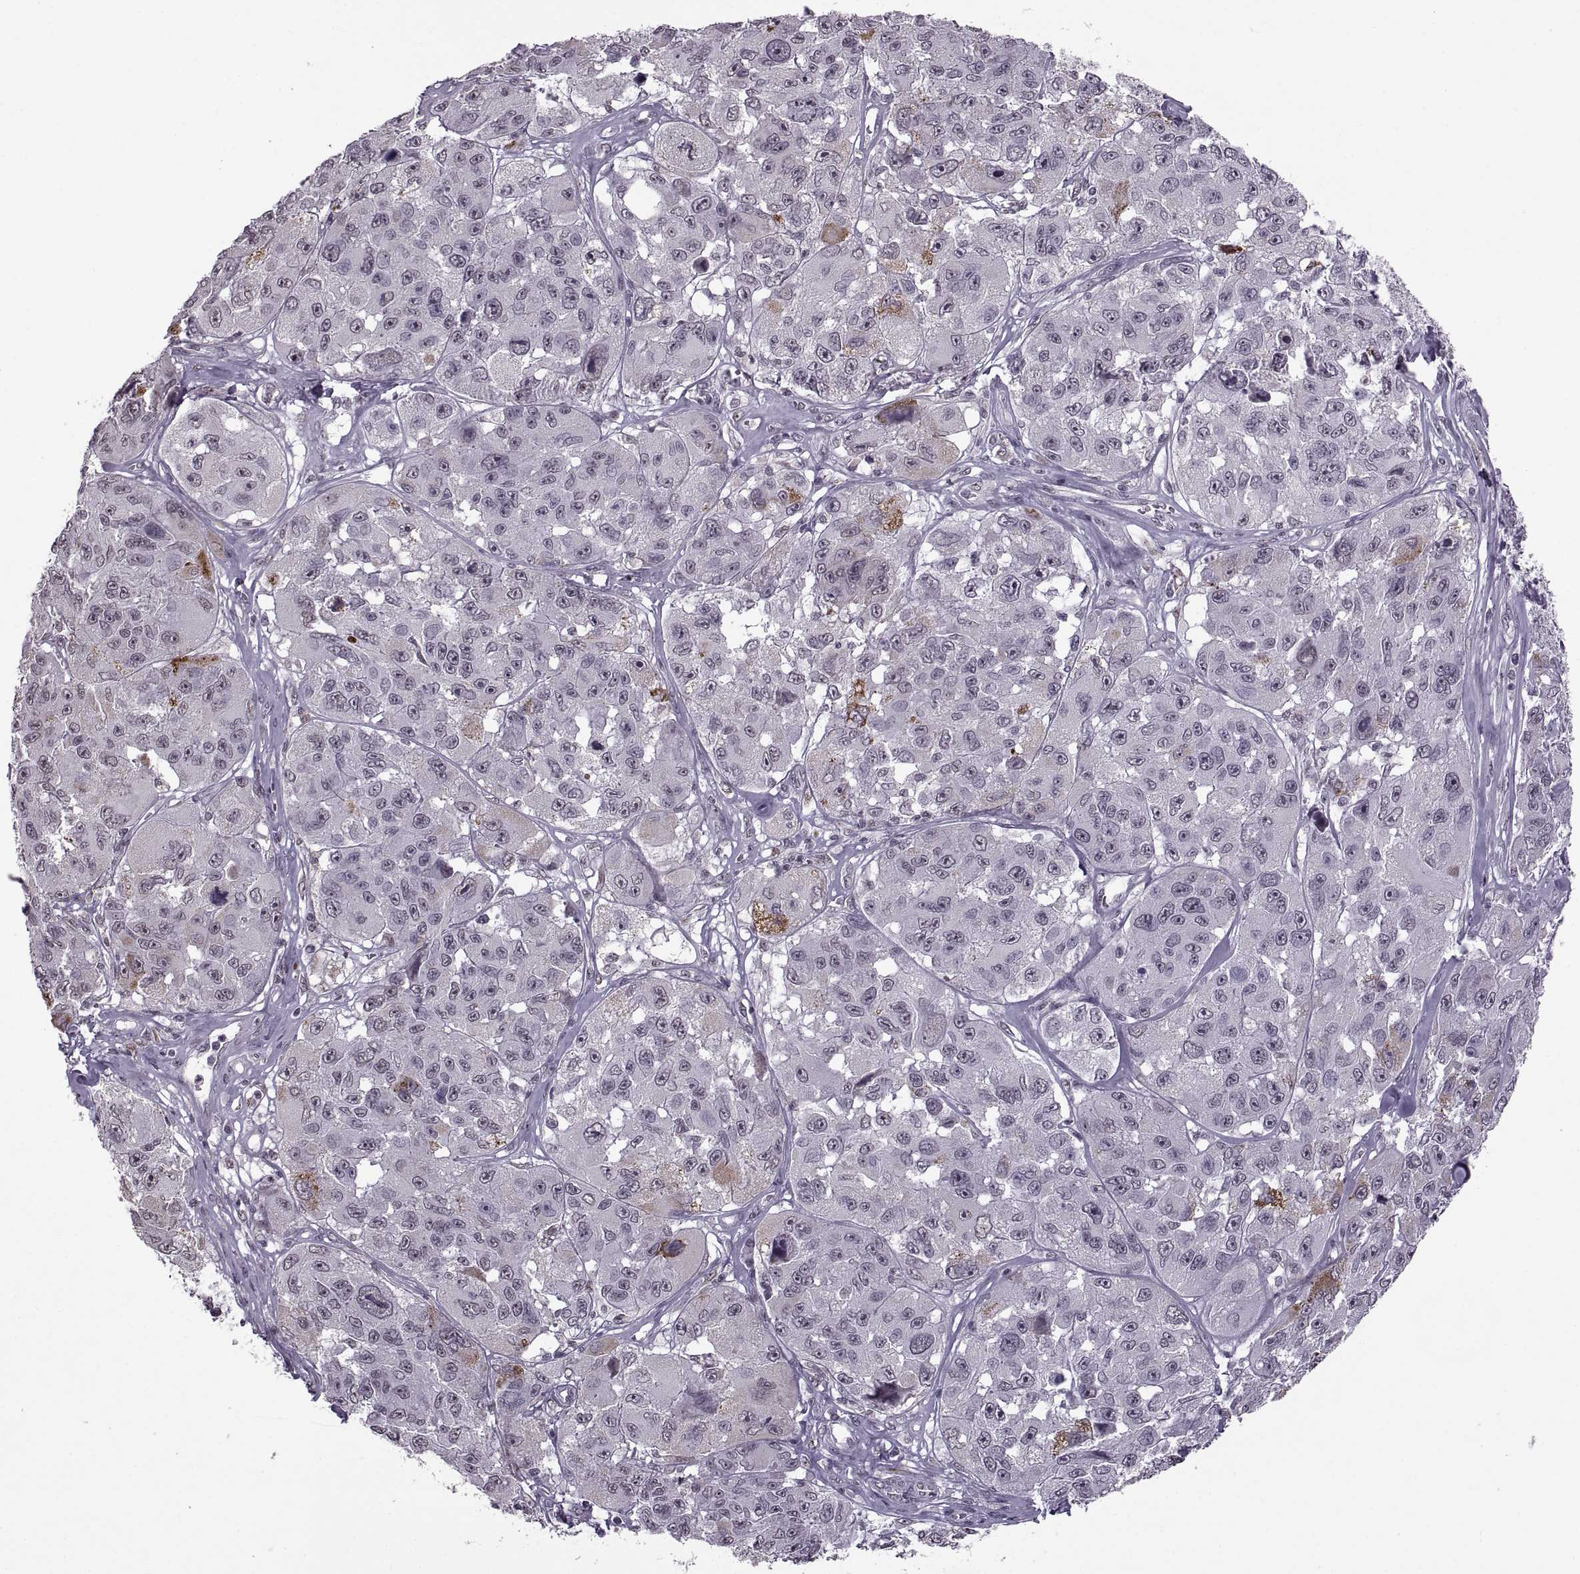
{"staining": {"intensity": "negative", "quantity": "none", "location": "none"}, "tissue": "melanoma", "cell_type": "Tumor cells", "image_type": "cancer", "snomed": [{"axis": "morphology", "description": "Malignant melanoma, NOS"}, {"axis": "topography", "description": "Skin"}], "caption": "A photomicrograph of melanoma stained for a protein displays no brown staining in tumor cells.", "gene": "OTP", "patient": {"sex": "female", "age": 66}}